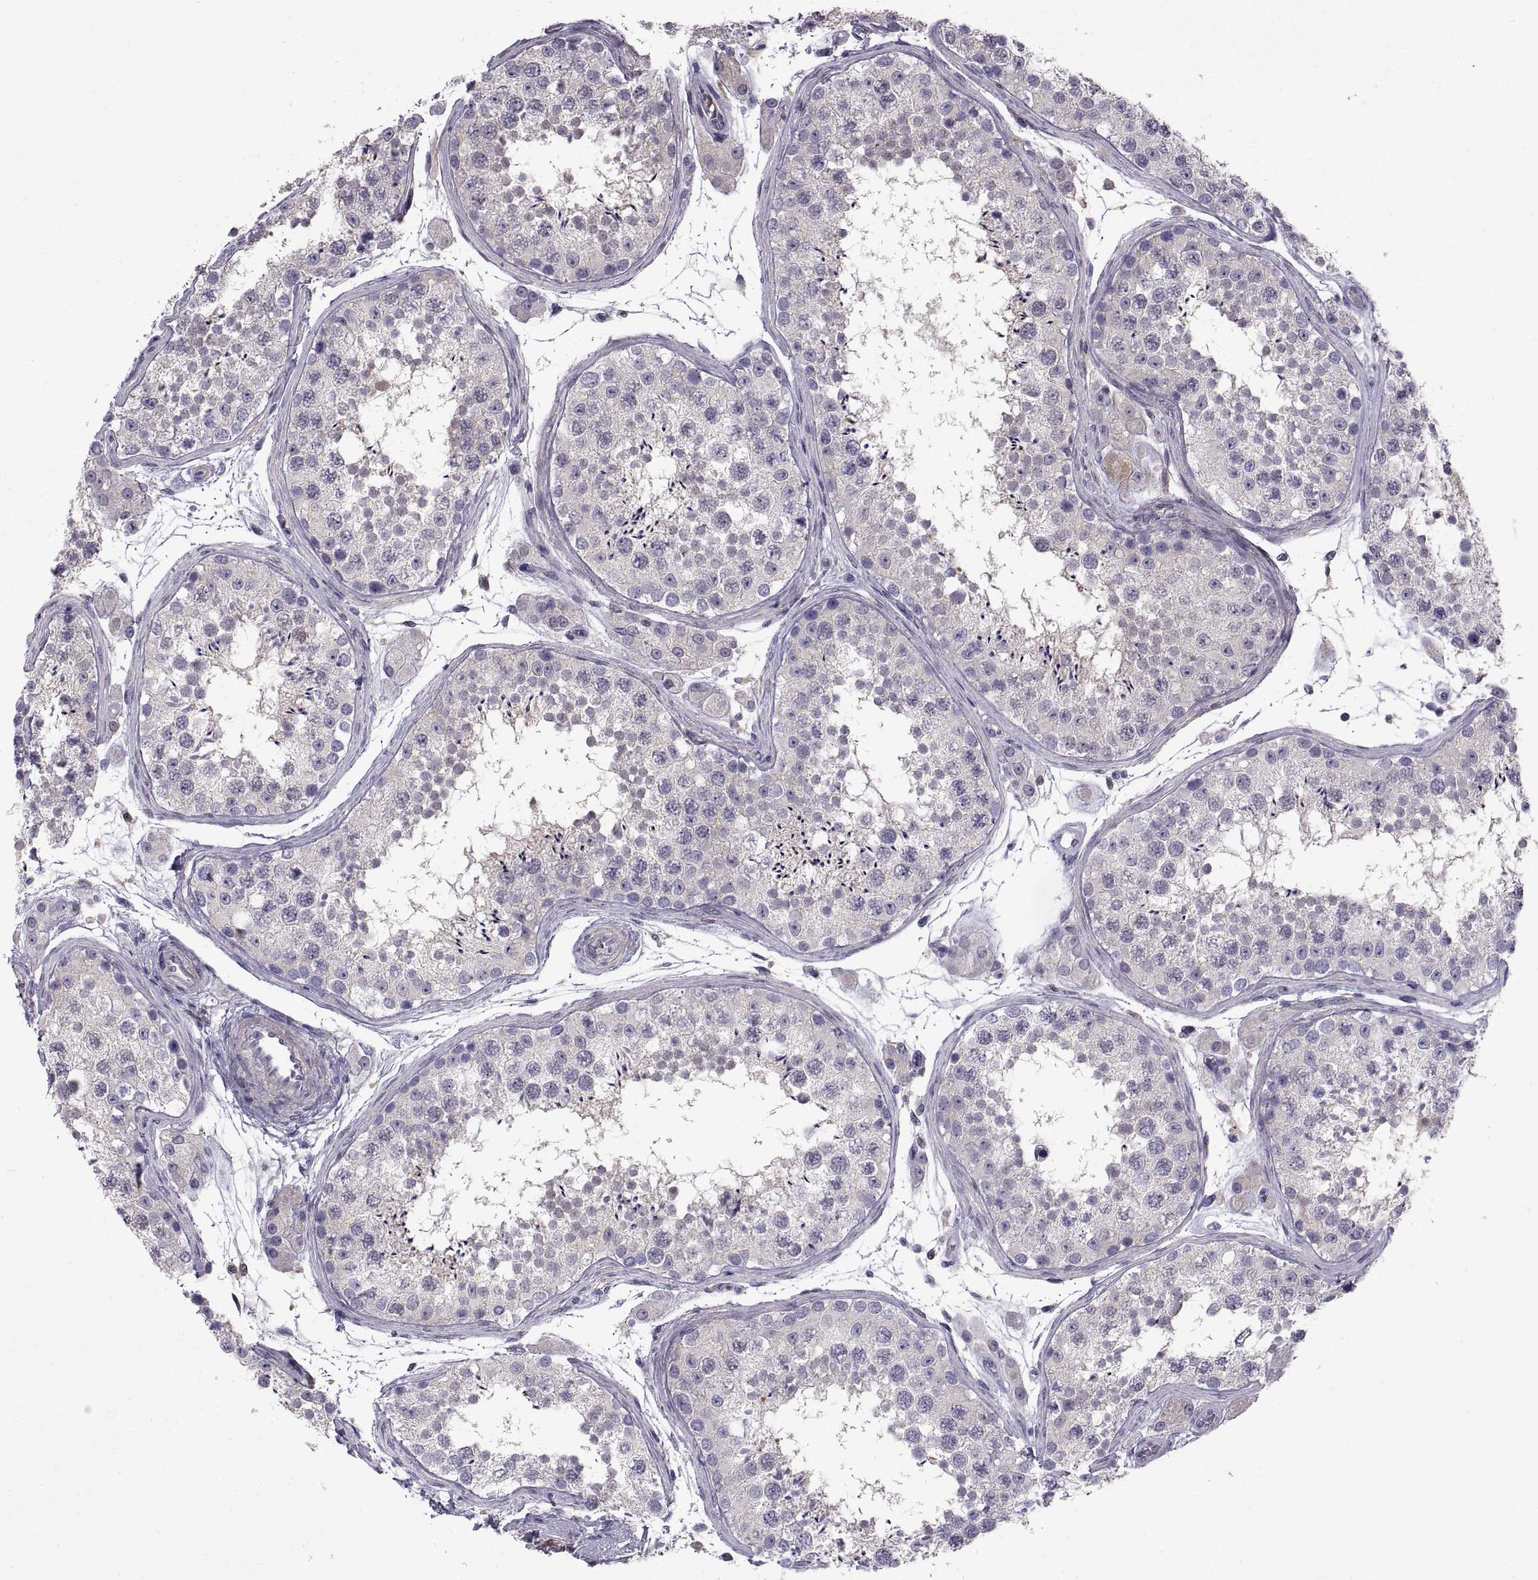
{"staining": {"intensity": "negative", "quantity": "none", "location": "none"}, "tissue": "testis", "cell_type": "Cells in seminiferous ducts", "image_type": "normal", "snomed": [{"axis": "morphology", "description": "Normal tissue, NOS"}, {"axis": "topography", "description": "Testis"}], "caption": "DAB immunohistochemical staining of unremarkable human testis reveals no significant positivity in cells in seminiferous ducts.", "gene": "DOK3", "patient": {"sex": "male", "age": 41}}